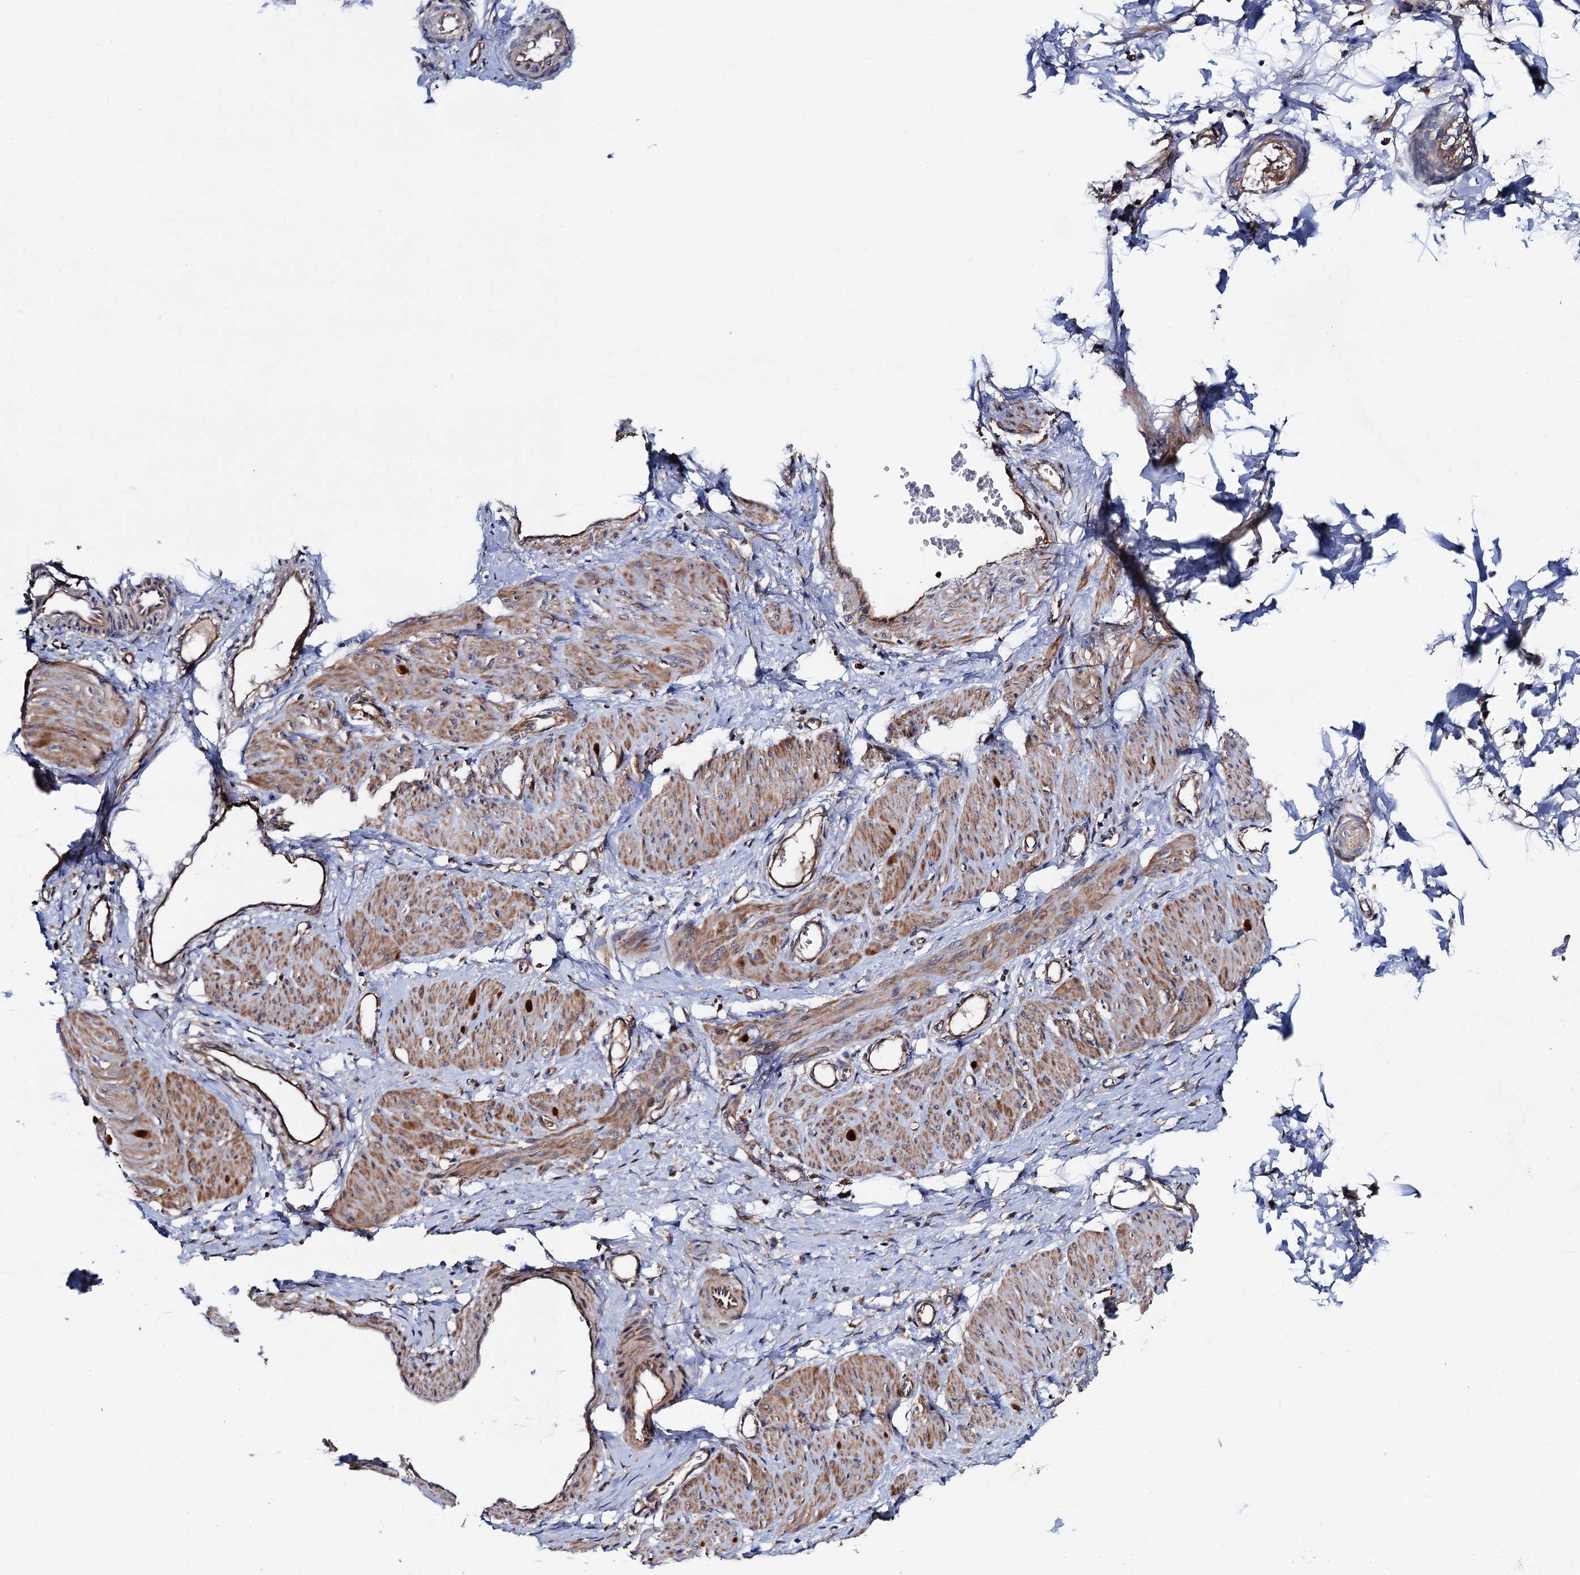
{"staining": {"intensity": "moderate", "quantity": "25%-75%", "location": "cytoplasmic/membranous"}, "tissue": "smooth muscle", "cell_type": "Smooth muscle cells", "image_type": "normal", "snomed": [{"axis": "morphology", "description": "Normal tissue, NOS"}, {"axis": "topography", "description": "Endometrium"}], "caption": "A micrograph of human smooth muscle stained for a protein exhibits moderate cytoplasmic/membranous brown staining in smooth muscle cells. Nuclei are stained in blue.", "gene": "MRPL48", "patient": {"sex": "female", "age": 33}}